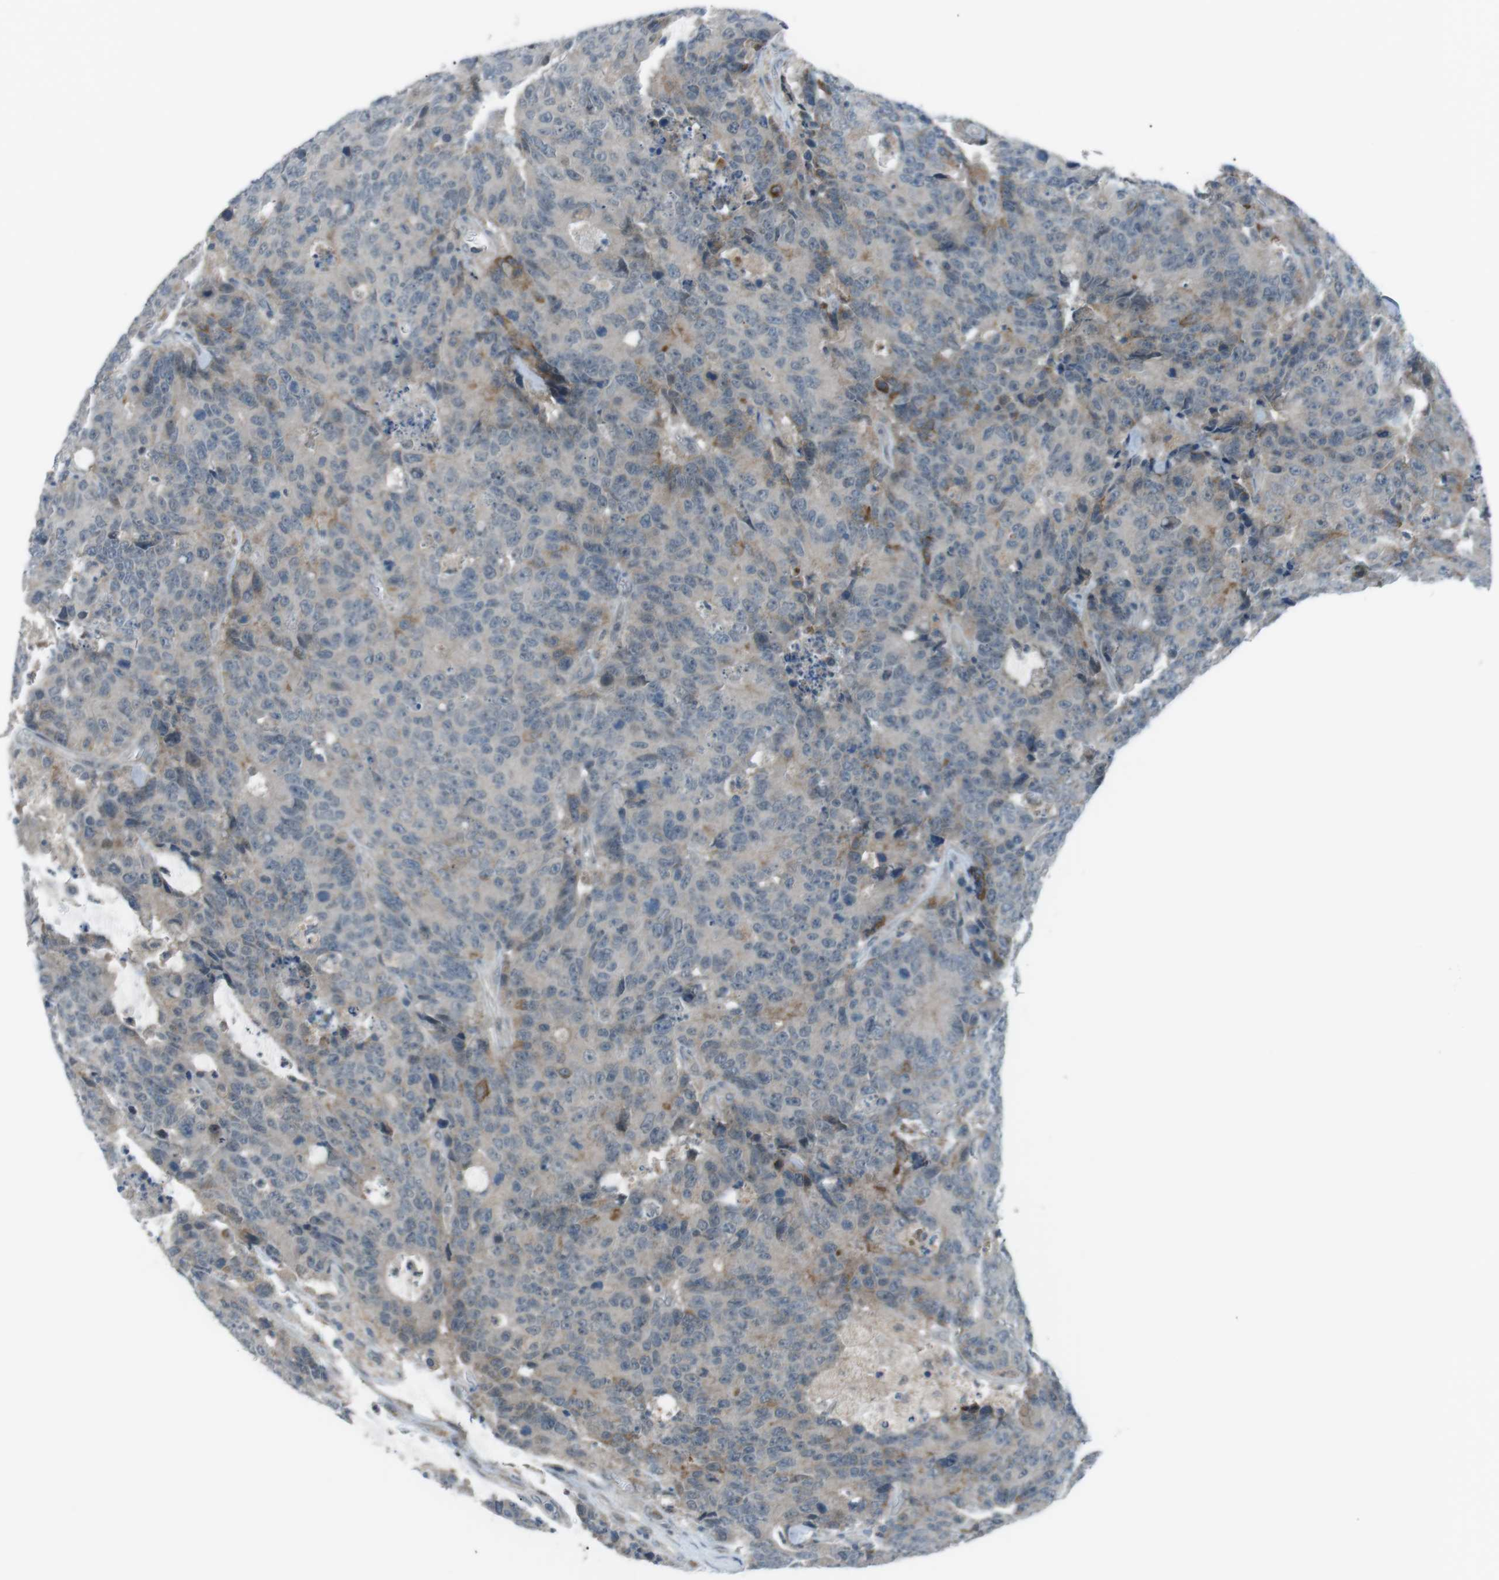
{"staining": {"intensity": "negative", "quantity": "none", "location": "none"}, "tissue": "colorectal cancer", "cell_type": "Tumor cells", "image_type": "cancer", "snomed": [{"axis": "morphology", "description": "Adenocarcinoma, NOS"}, {"axis": "topography", "description": "Colon"}], "caption": "DAB immunohistochemical staining of colorectal adenocarcinoma shows no significant positivity in tumor cells.", "gene": "FCRLA", "patient": {"sex": "female", "age": 86}}